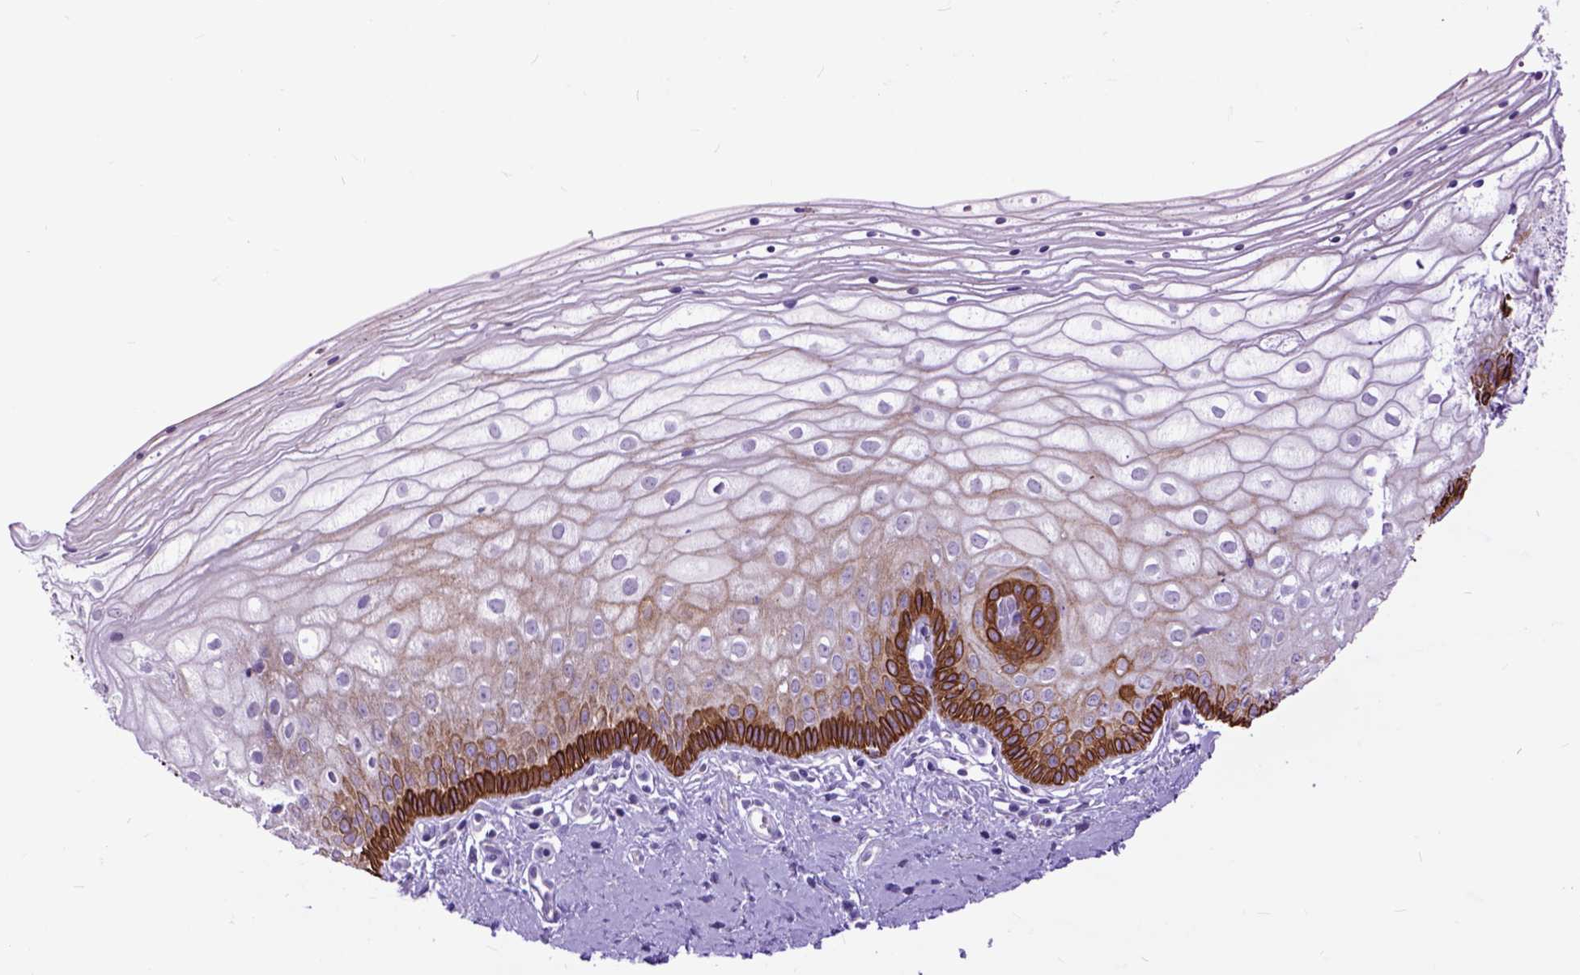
{"staining": {"intensity": "strong", "quantity": "<25%", "location": "cytoplasmic/membranous"}, "tissue": "vagina", "cell_type": "Squamous epithelial cells", "image_type": "normal", "snomed": [{"axis": "morphology", "description": "Normal tissue, NOS"}, {"axis": "topography", "description": "Vagina"}], "caption": "Squamous epithelial cells show medium levels of strong cytoplasmic/membranous positivity in about <25% of cells in normal human vagina.", "gene": "RAB25", "patient": {"sex": "female", "age": 39}}